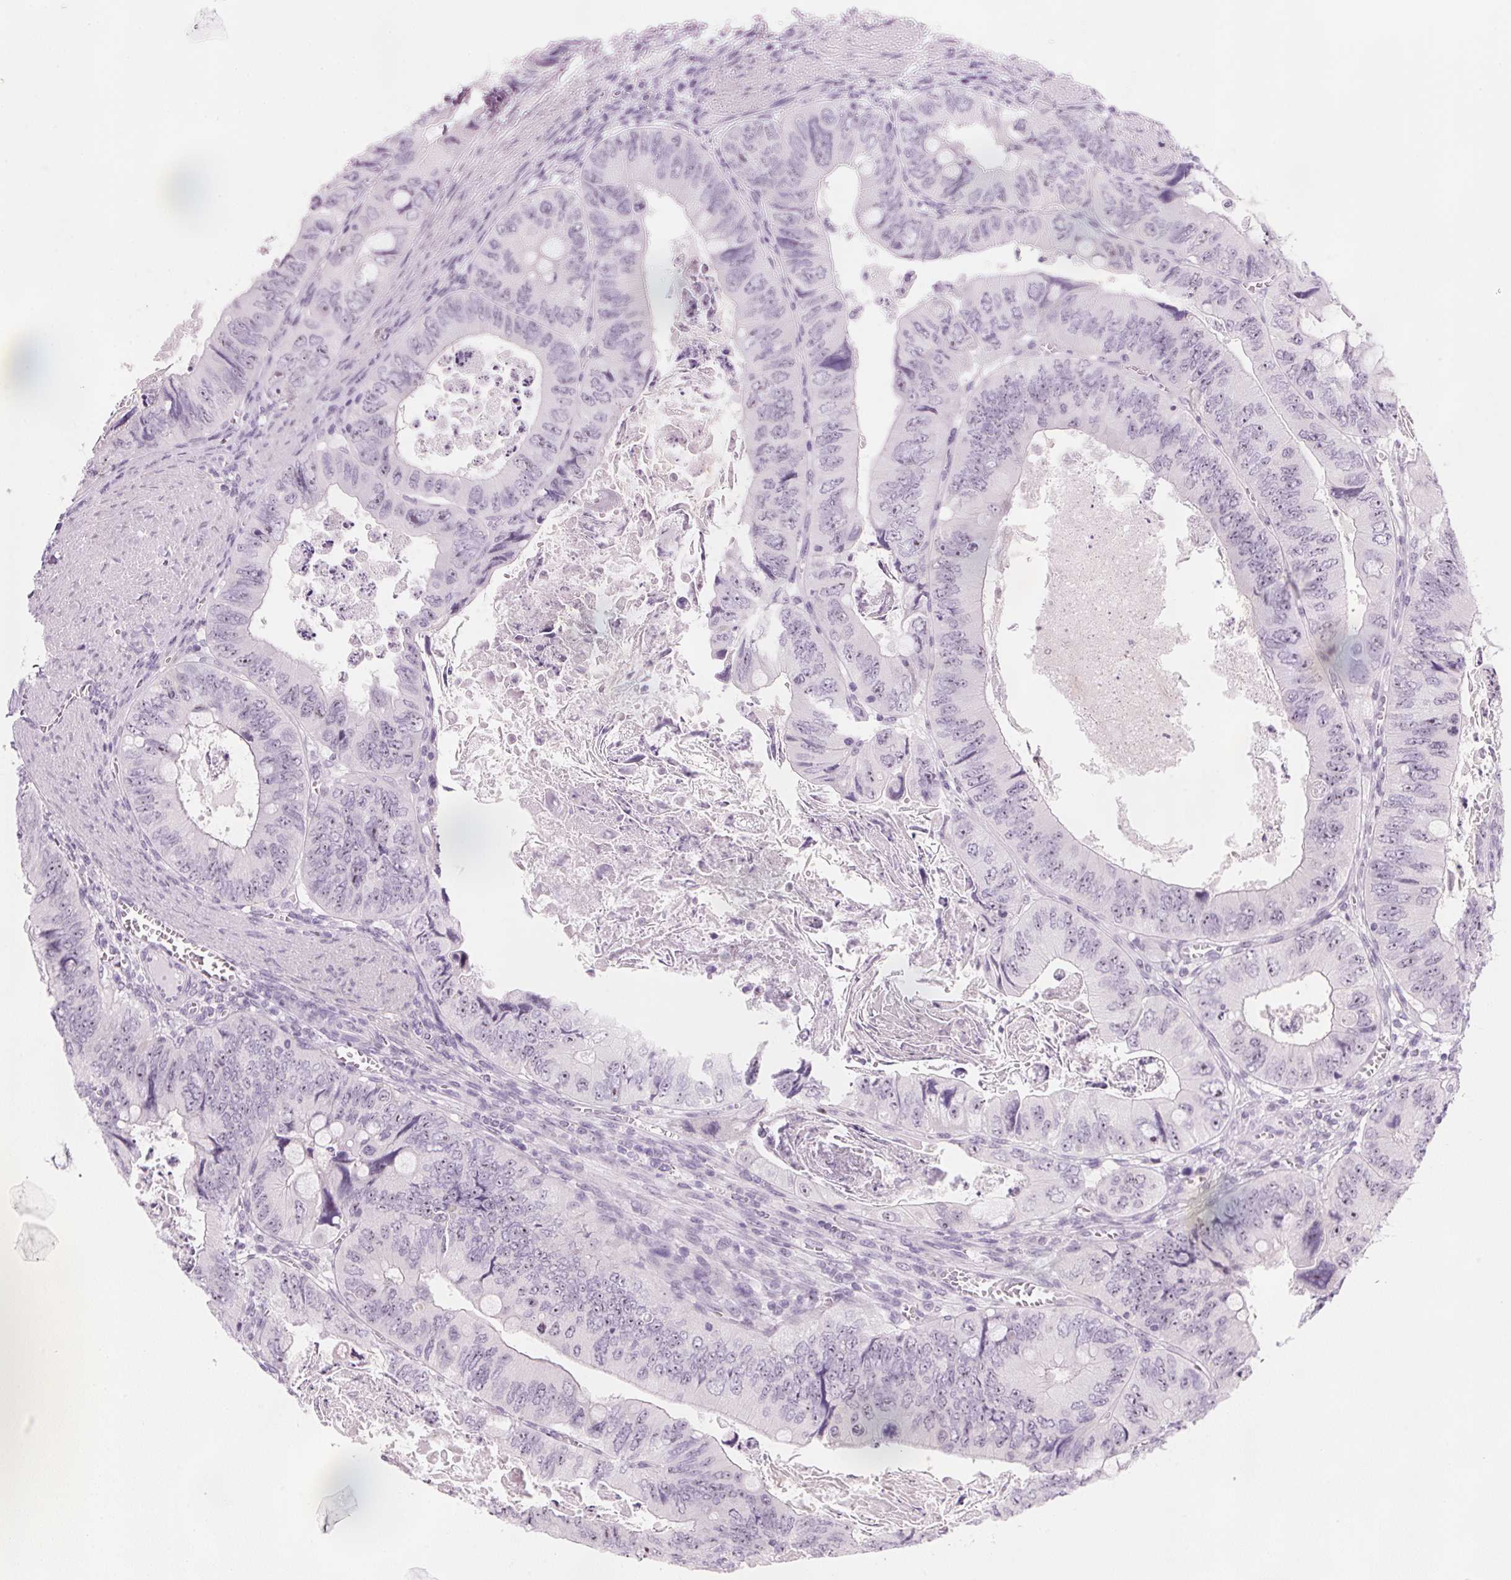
{"staining": {"intensity": "weak", "quantity": "<25%", "location": "nuclear"}, "tissue": "colorectal cancer", "cell_type": "Tumor cells", "image_type": "cancer", "snomed": [{"axis": "morphology", "description": "Adenocarcinoma, NOS"}, {"axis": "topography", "description": "Colon"}], "caption": "Immunohistochemistry of adenocarcinoma (colorectal) shows no positivity in tumor cells.", "gene": "DNTTIP2", "patient": {"sex": "female", "age": 84}}